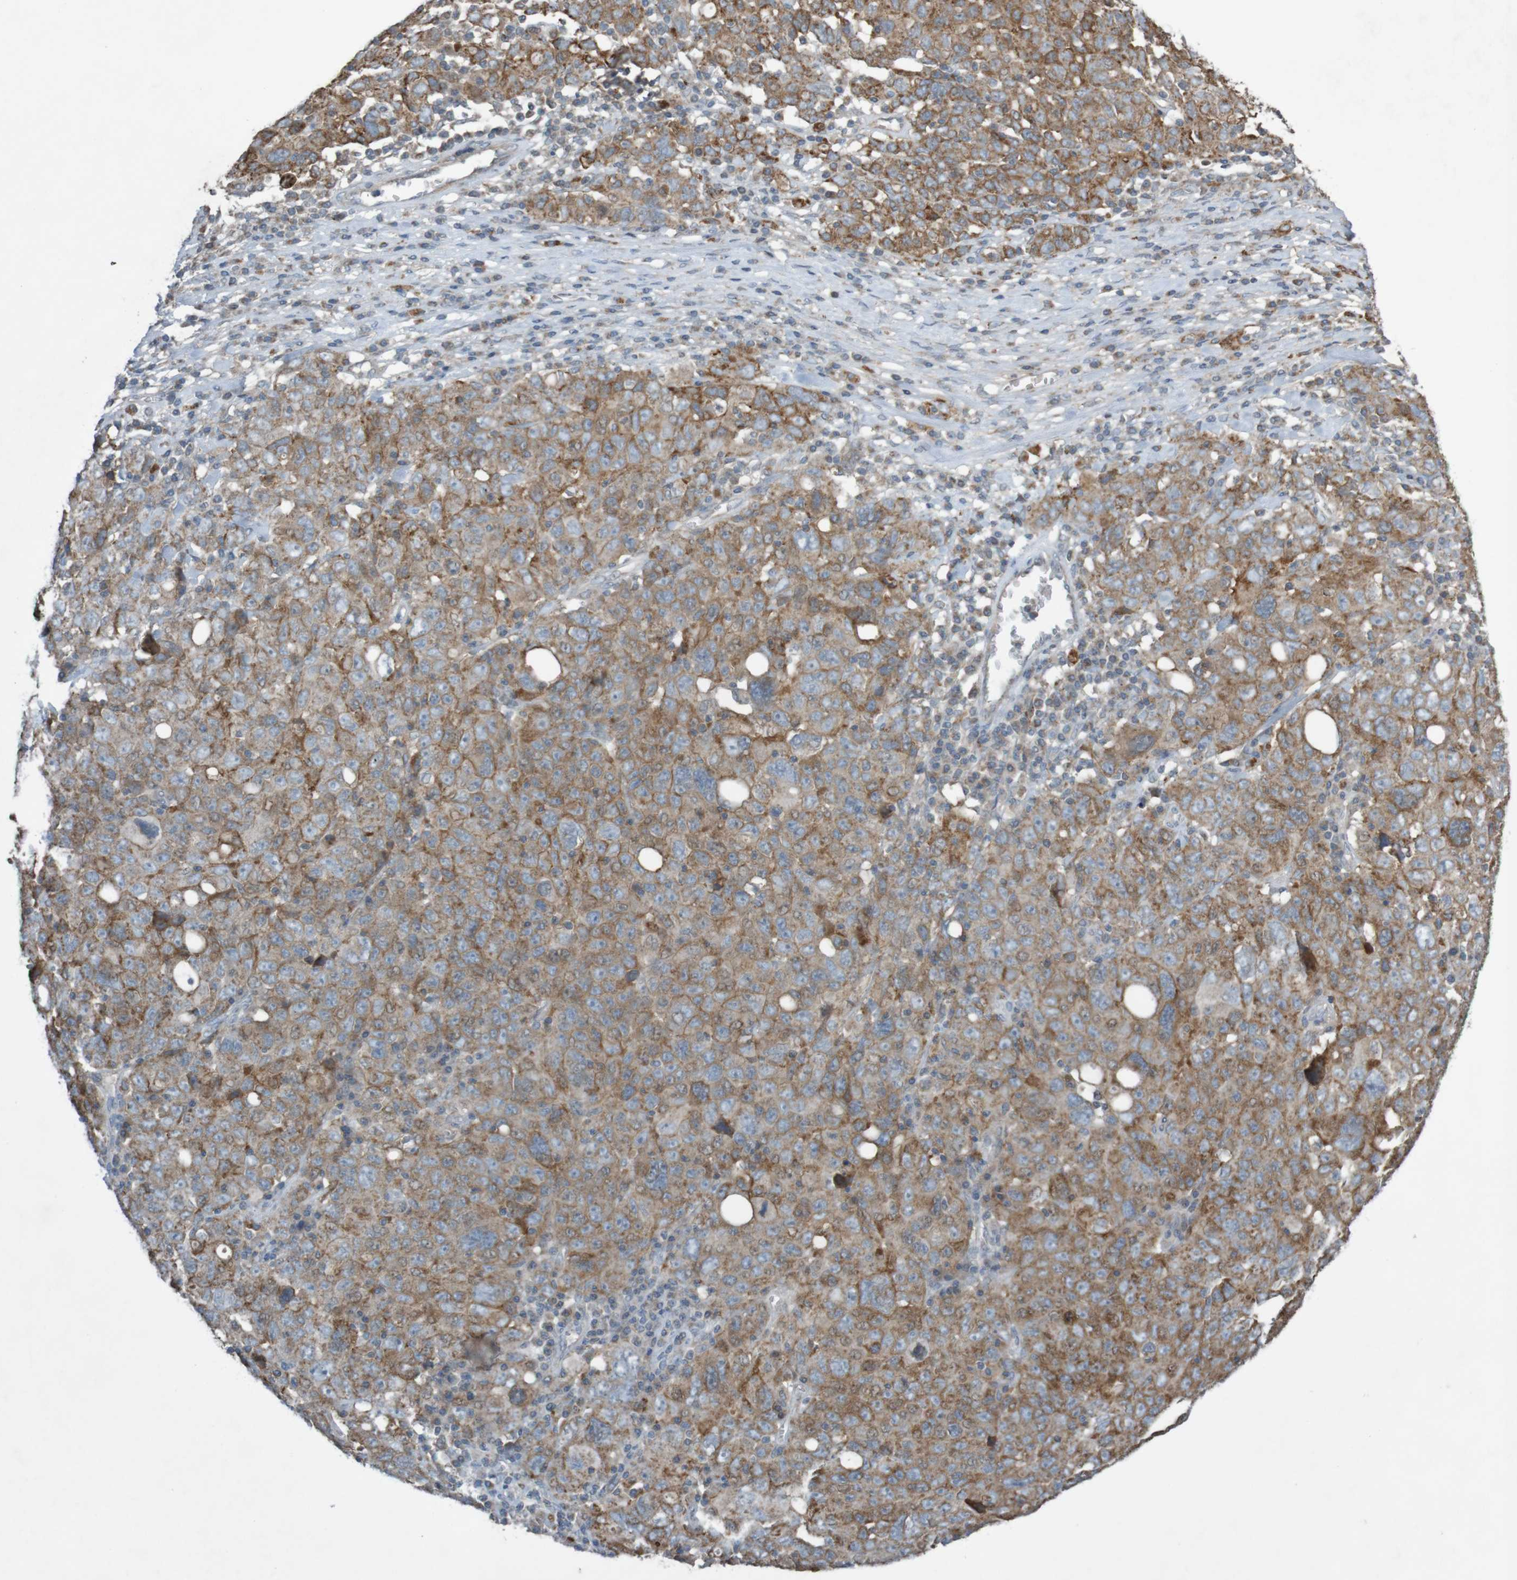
{"staining": {"intensity": "moderate", "quantity": ">75%", "location": "cytoplasmic/membranous"}, "tissue": "ovarian cancer", "cell_type": "Tumor cells", "image_type": "cancer", "snomed": [{"axis": "morphology", "description": "Carcinoma, endometroid"}, {"axis": "topography", "description": "Ovary"}], "caption": "Tumor cells demonstrate moderate cytoplasmic/membranous expression in approximately >75% of cells in endometroid carcinoma (ovarian).", "gene": "B3GAT2", "patient": {"sex": "female", "age": 62}}